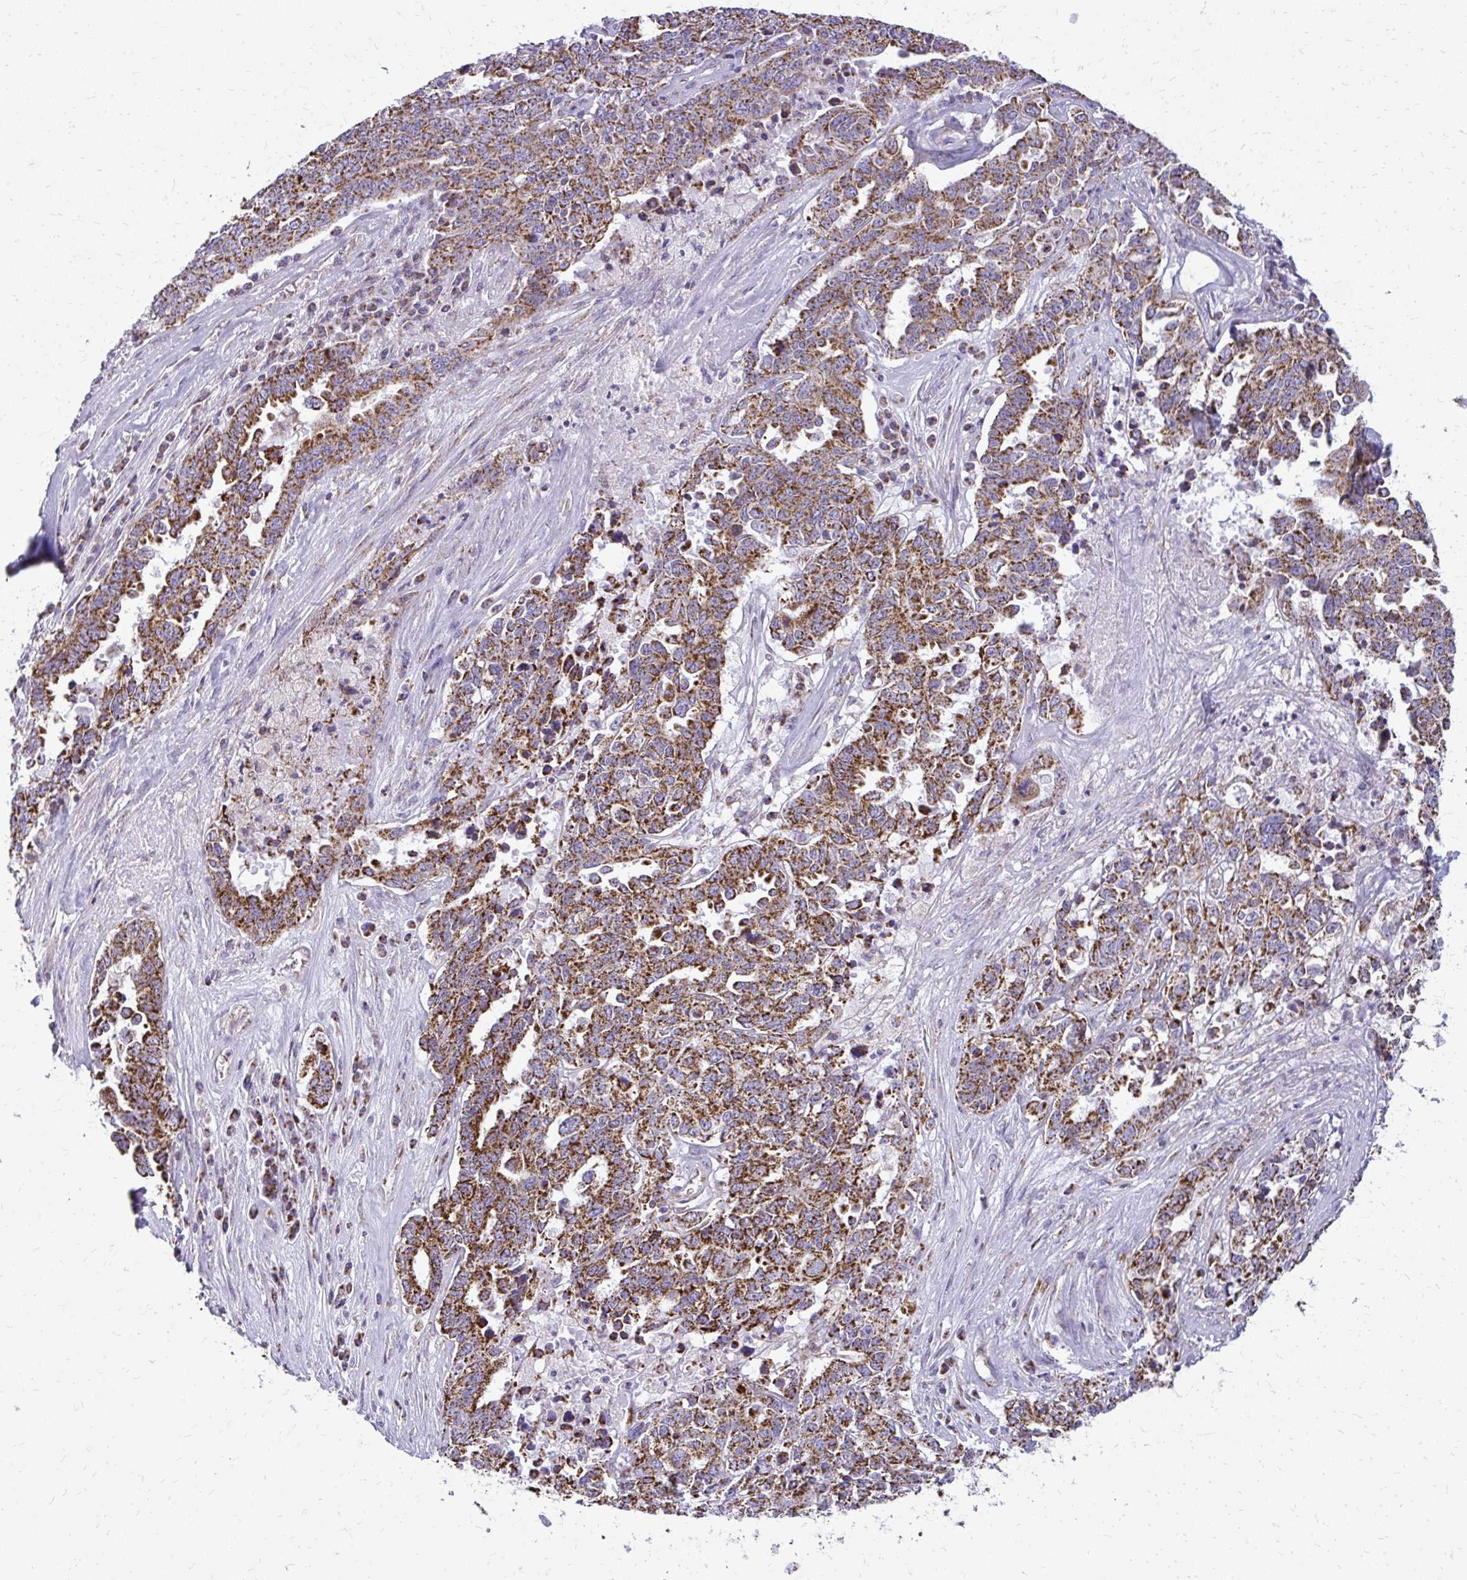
{"staining": {"intensity": "strong", "quantity": ">75%", "location": "cytoplasmic/membranous"}, "tissue": "ovarian cancer", "cell_type": "Tumor cells", "image_type": "cancer", "snomed": [{"axis": "morphology", "description": "Carcinoma, endometroid"}, {"axis": "topography", "description": "Ovary"}], "caption": "Strong cytoplasmic/membranous expression for a protein is present in about >75% of tumor cells of endometroid carcinoma (ovarian) using IHC.", "gene": "IFIT1", "patient": {"sex": "female", "age": 62}}